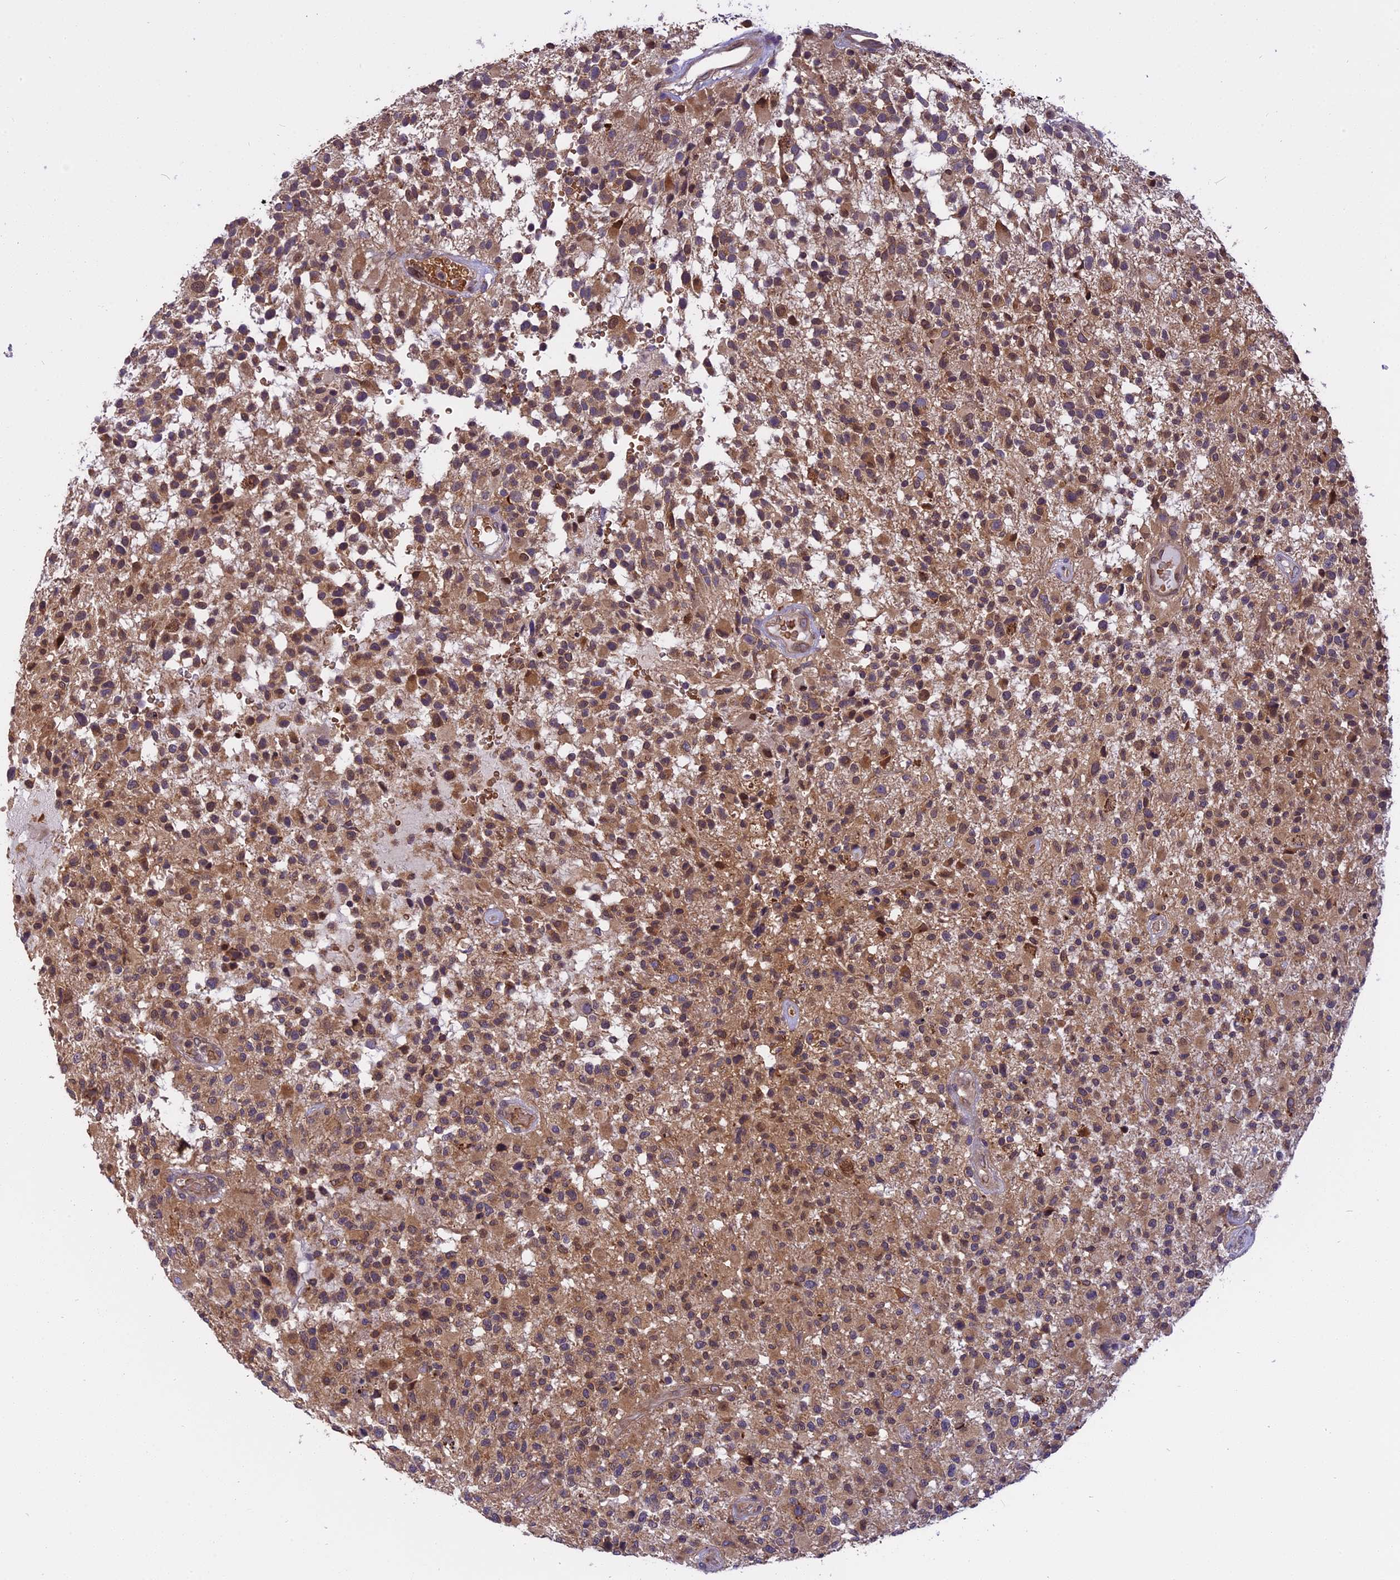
{"staining": {"intensity": "moderate", "quantity": ">75%", "location": "cytoplasmic/membranous,nuclear"}, "tissue": "glioma", "cell_type": "Tumor cells", "image_type": "cancer", "snomed": [{"axis": "morphology", "description": "Glioma, malignant, High grade"}, {"axis": "morphology", "description": "Glioblastoma, NOS"}, {"axis": "topography", "description": "Brain"}], "caption": "There is medium levels of moderate cytoplasmic/membranous and nuclear expression in tumor cells of high-grade glioma (malignant), as demonstrated by immunohistochemical staining (brown color).", "gene": "CHMP2A", "patient": {"sex": "male", "age": 60}}